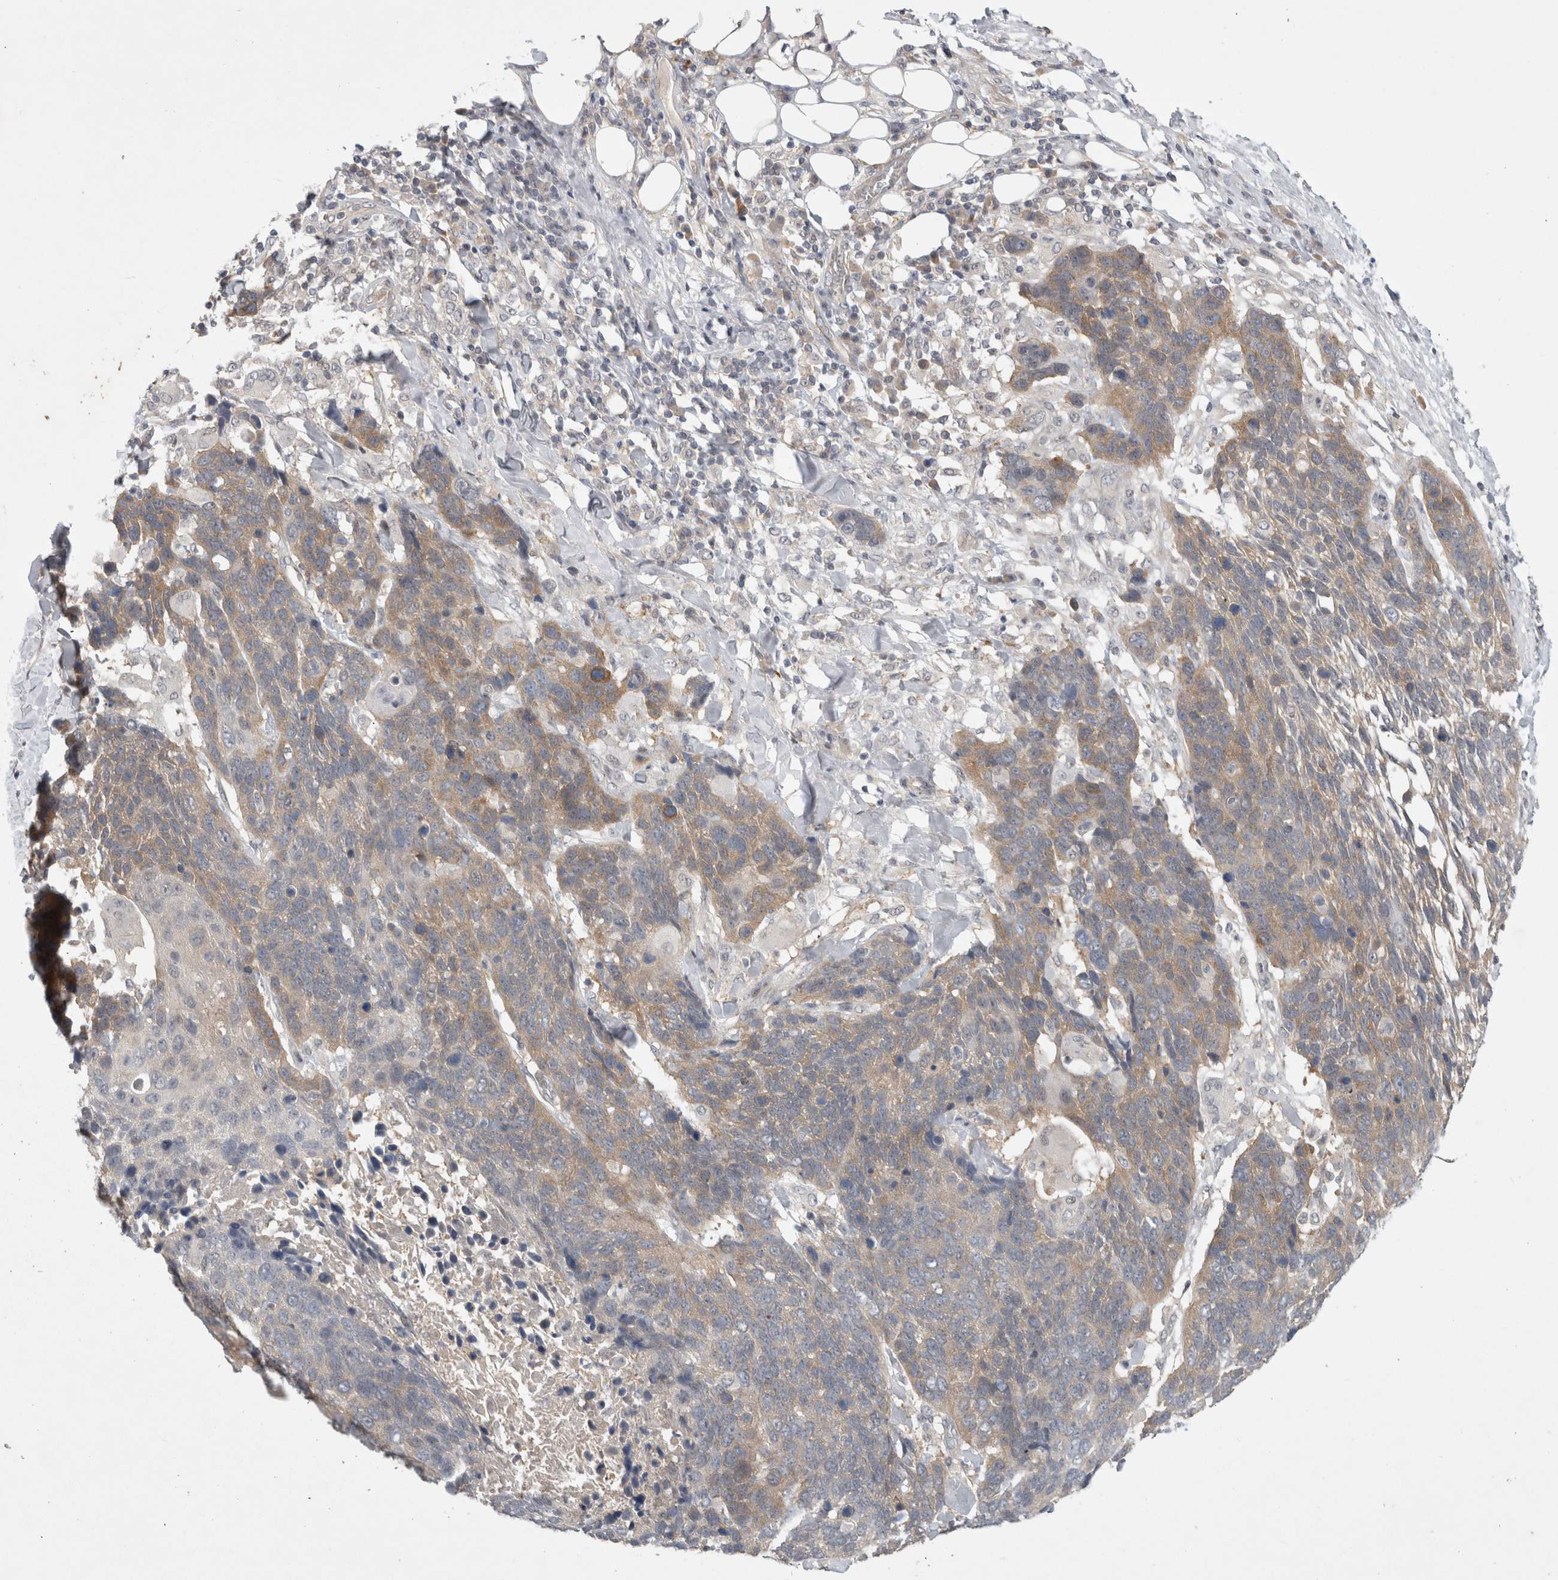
{"staining": {"intensity": "moderate", "quantity": "25%-75%", "location": "cytoplasmic/membranous"}, "tissue": "lung cancer", "cell_type": "Tumor cells", "image_type": "cancer", "snomed": [{"axis": "morphology", "description": "Squamous cell carcinoma, NOS"}, {"axis": "topography", "description": "Lung"}], "caption": "The immunohistochemical stain highlights moderate cytoplasmic/membranous positivity in tumor cells of lung cancer tissue.", "gene": "CERS3", "patient": {"sex": "male", "age": 66}}